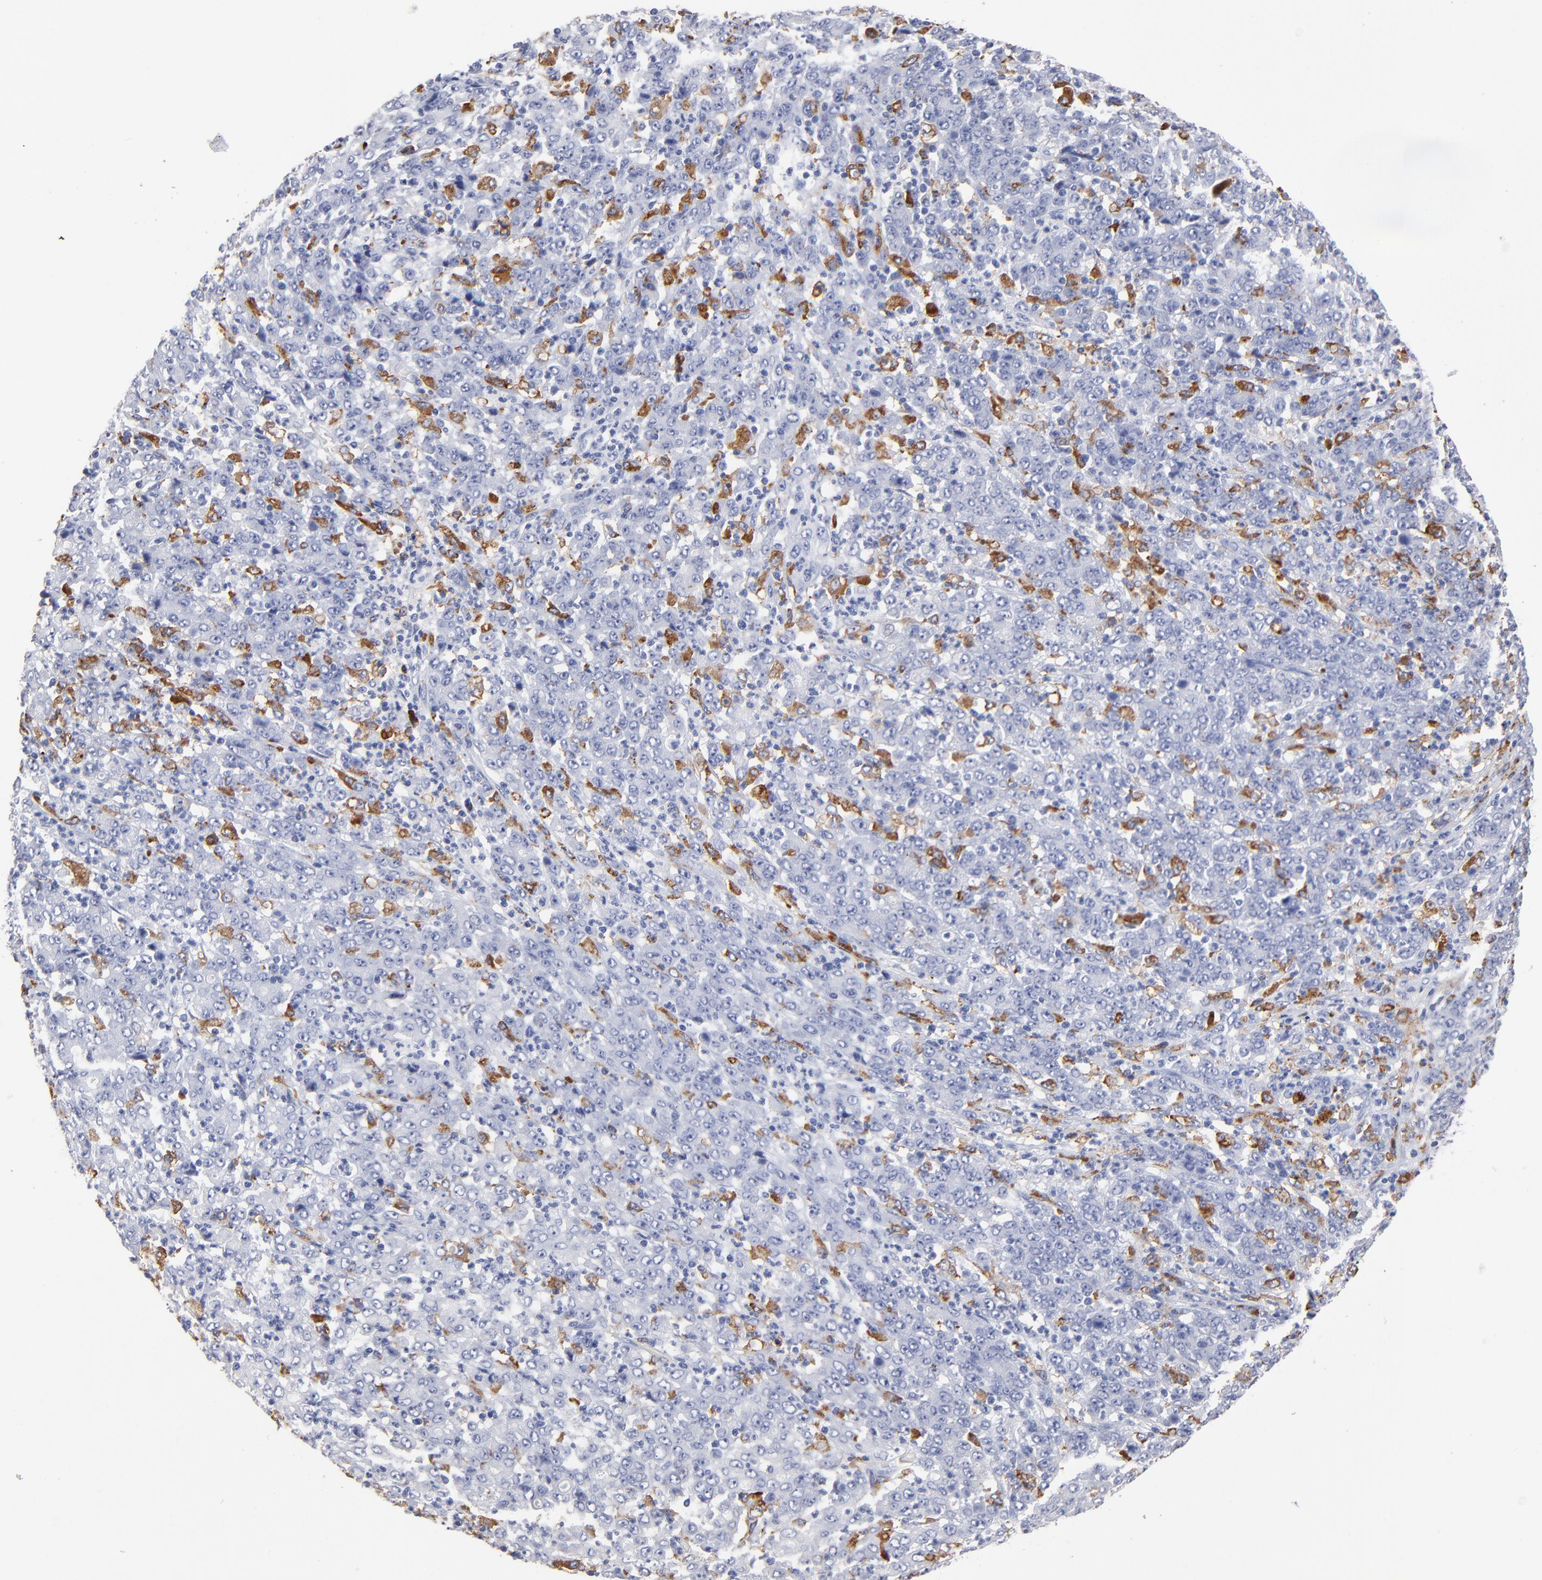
{"staining": {"intensity": "negative", "quantity": "none", "location": "none"}, "tissue": "stomach cancer", "cell_type": "Tumor cells", "image_type": "cancer", "snomed": [{"axis": "morphology", "description": "Adenocarcinoma, NOS"}, {"axis": "topography", "description": "Stomach, lower"}], "caption": "This is an immunohistochemistry (IHC) micrograph of human stomach cancer. There is no staining in tumor cells.", "gene": "CD180", "patient": {"sex": "female", "age": 71}}